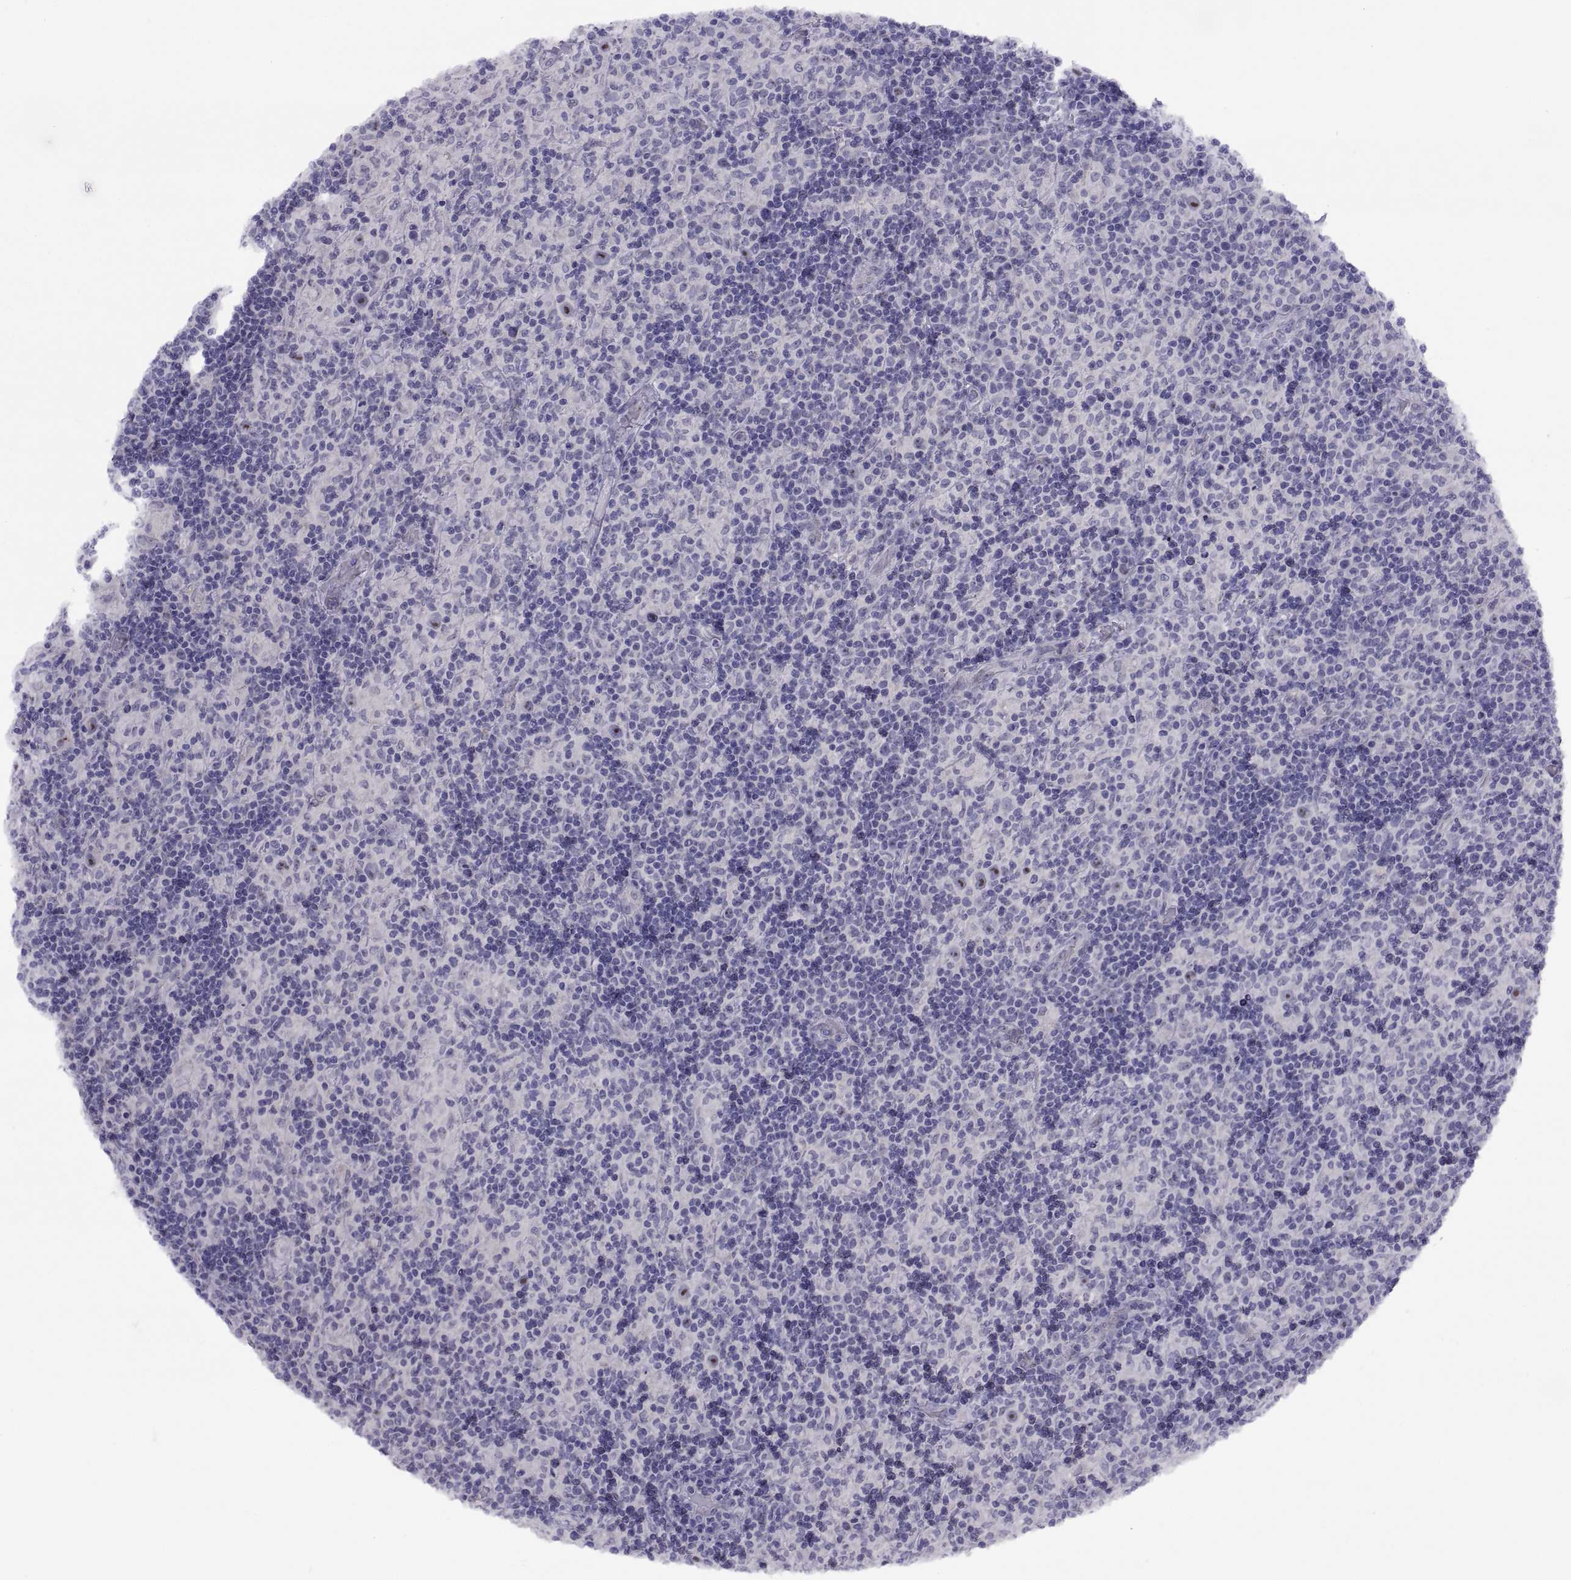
{"staining": {"intensity": "negative", "quantity": "none", "location": "none"}, "tissue": "lymphoma", "cell_type": "Tumor cells", "image_type": "cancer", "snomed": [{"axis": "morphology", "description": "Hodgkin's disease, NOS"}, {"axis": "topography", "description": "Lymph node"}], "caption": "There is no significant expression in tumor cells of Hodgkin's disease.", "gene": "VSX2", "patient": {"sex": "male", "age": 70}}